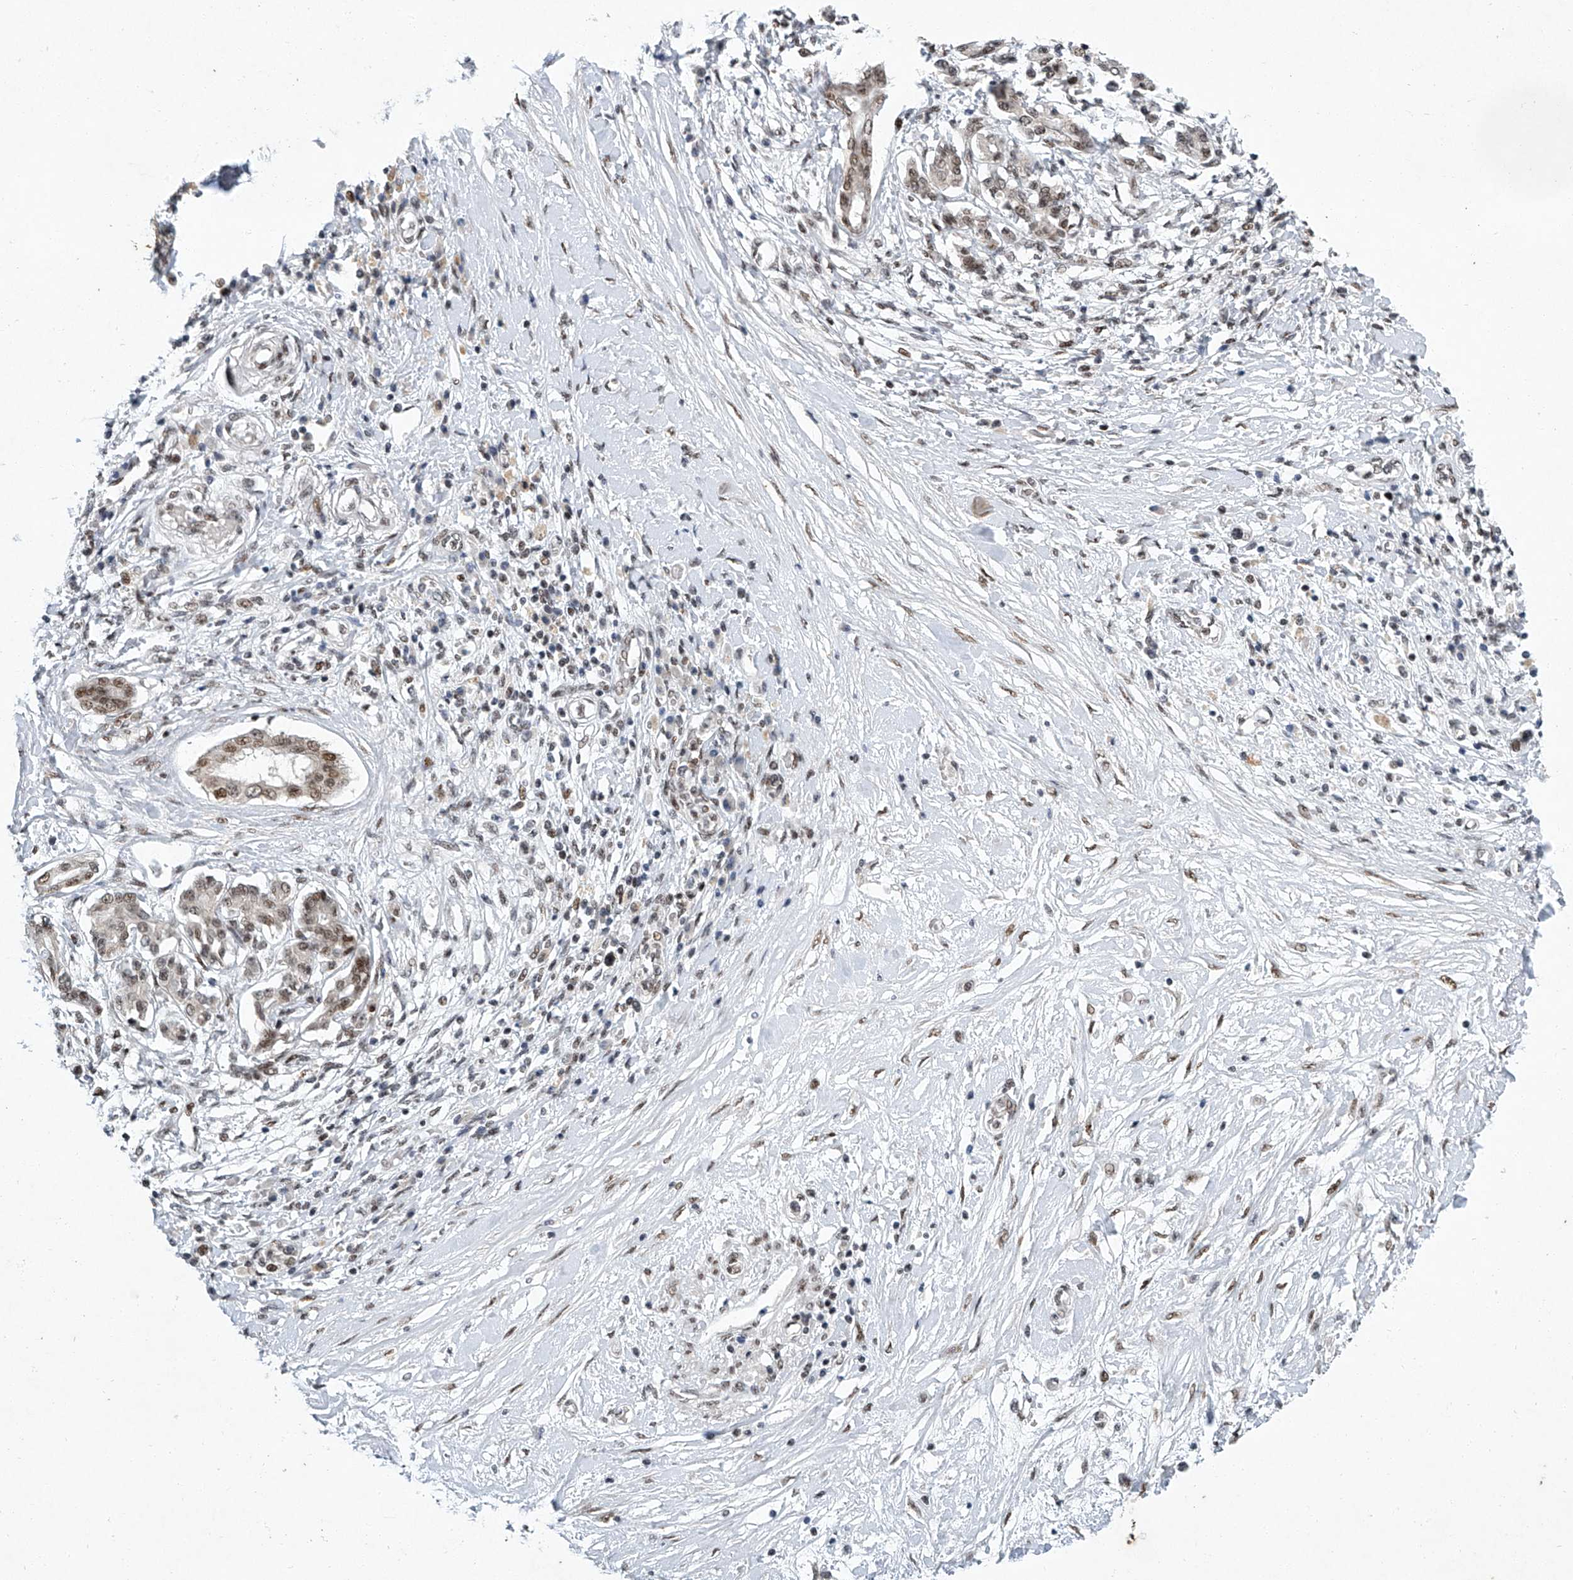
{"staining": {"intensity": "strong", "quantity": ">75%", "location": "nuclear"}, "tissue": "pancreatic cancer", "cell_type": "Tumor cells", "image_type": "cancer", "snomed": [{"axis": "morphology", "description": "Inflammation, NOS"}, {"axis": "morphology", "description": "Adenocarcinoma, NOS"}, {"axis": "topography", "description": "Pancreas"}], "caption": "Immunohistochemistry (IHC) image of neoplastic tissue: human pancreatic adenocarcinoma stained using immunohistochemistry exhibits high levels of strong protein expression localized specifically in the nuclear of tumor cells, appearing as a nuclear brown color.", "gene": "TFDP1", "patient": {"sex": "female", "age": 56}}